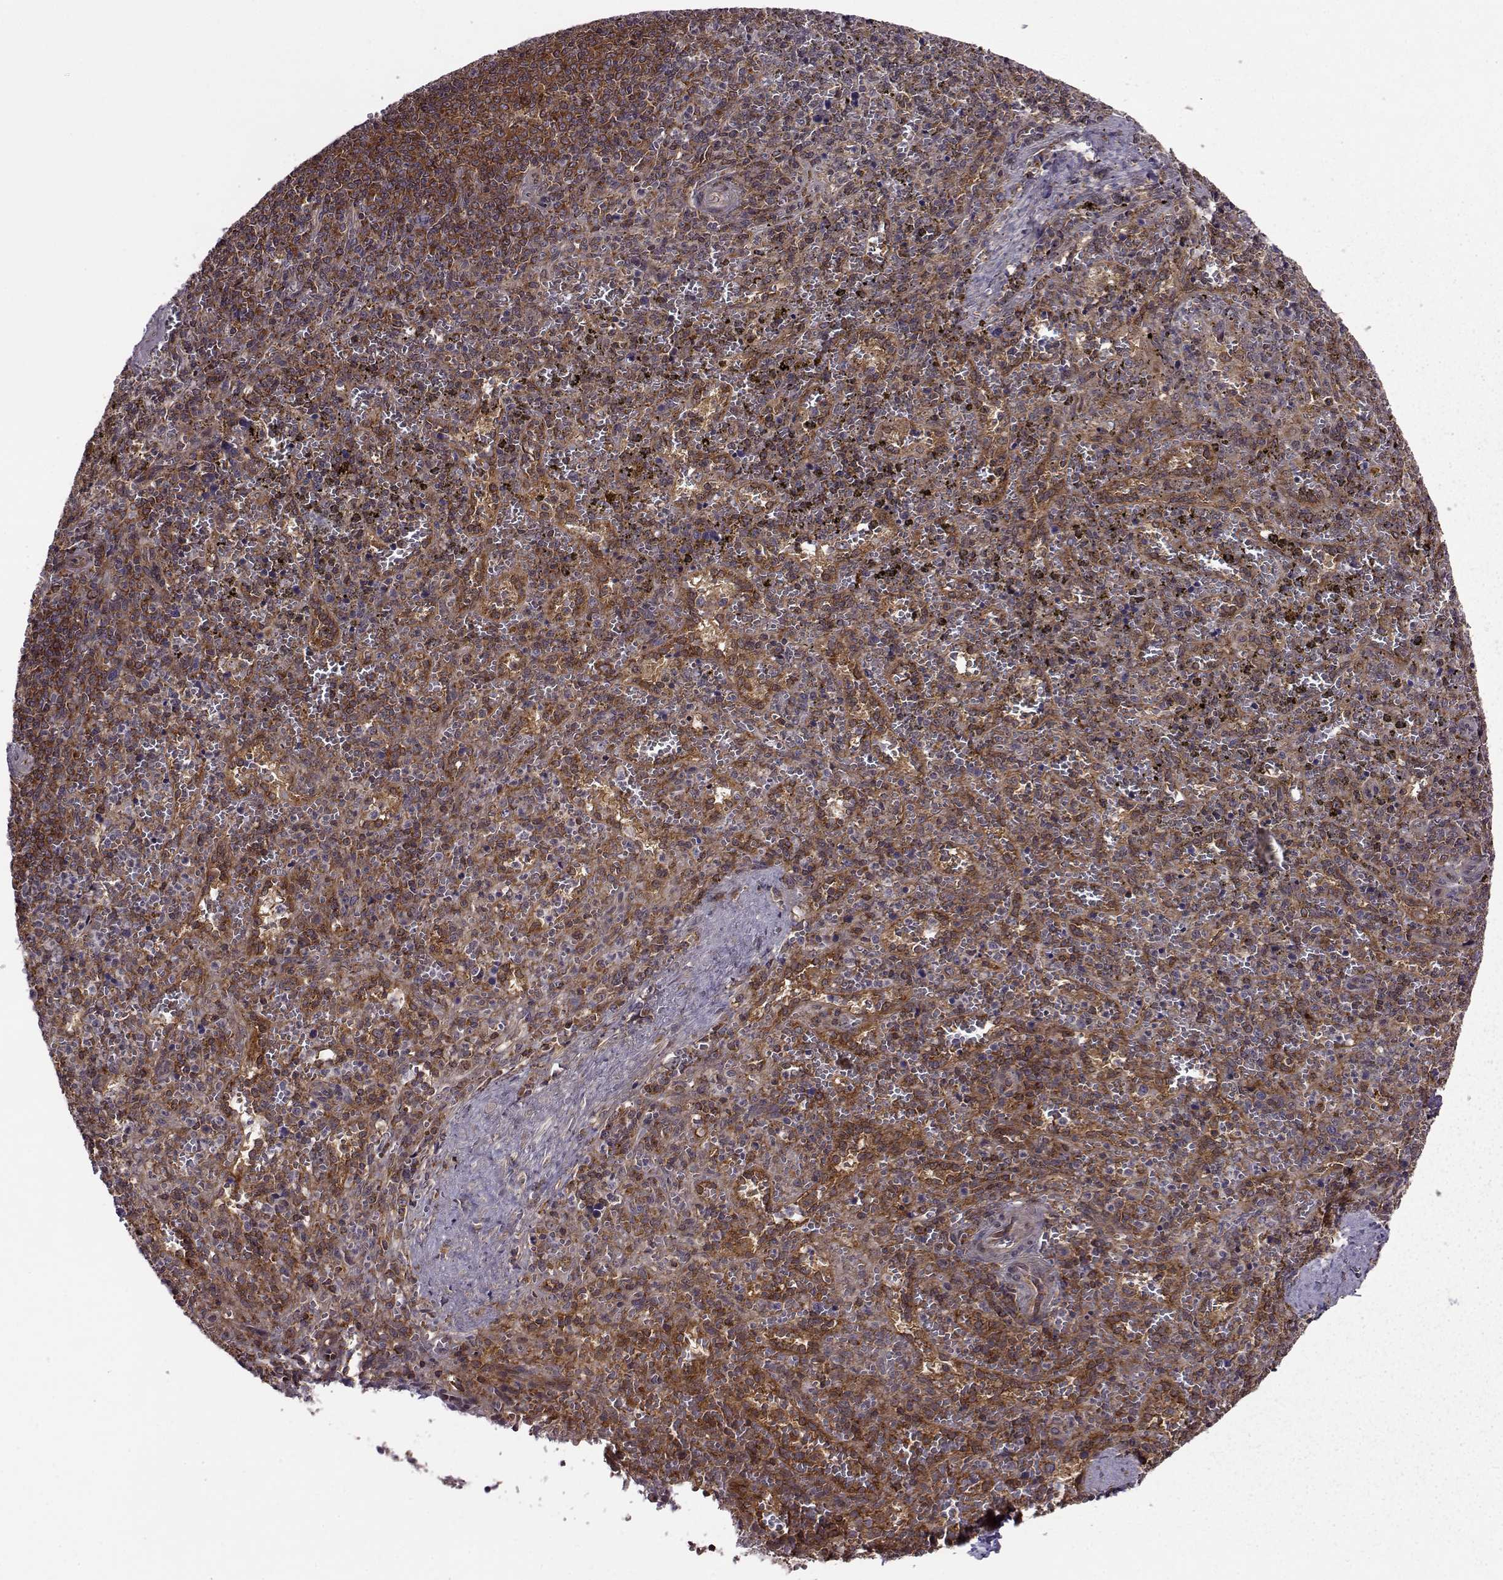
{"staining": {"intensity": "strong", "quantity": ">75%", "location": "cytoplasmic/membranous"}, "tissue": "spleen", "cell_type": "Cells in red pulp", "image_type": "normal", "snomed": [{"axis": "morphology", "description": "Normal tissue, NOS"}, {"axis": "topography", "description": "Spleen"}], "caption": "This photomicrograph exhibits benign spleen stained with IHC to label a protein in brown. The cytoplasmic/membranous of cells in red pulp show strong positivity for the protein. Nuclei are counter-stained blue.", "gene": "URI1", "patient": {"sex": "female", "age": 50}}